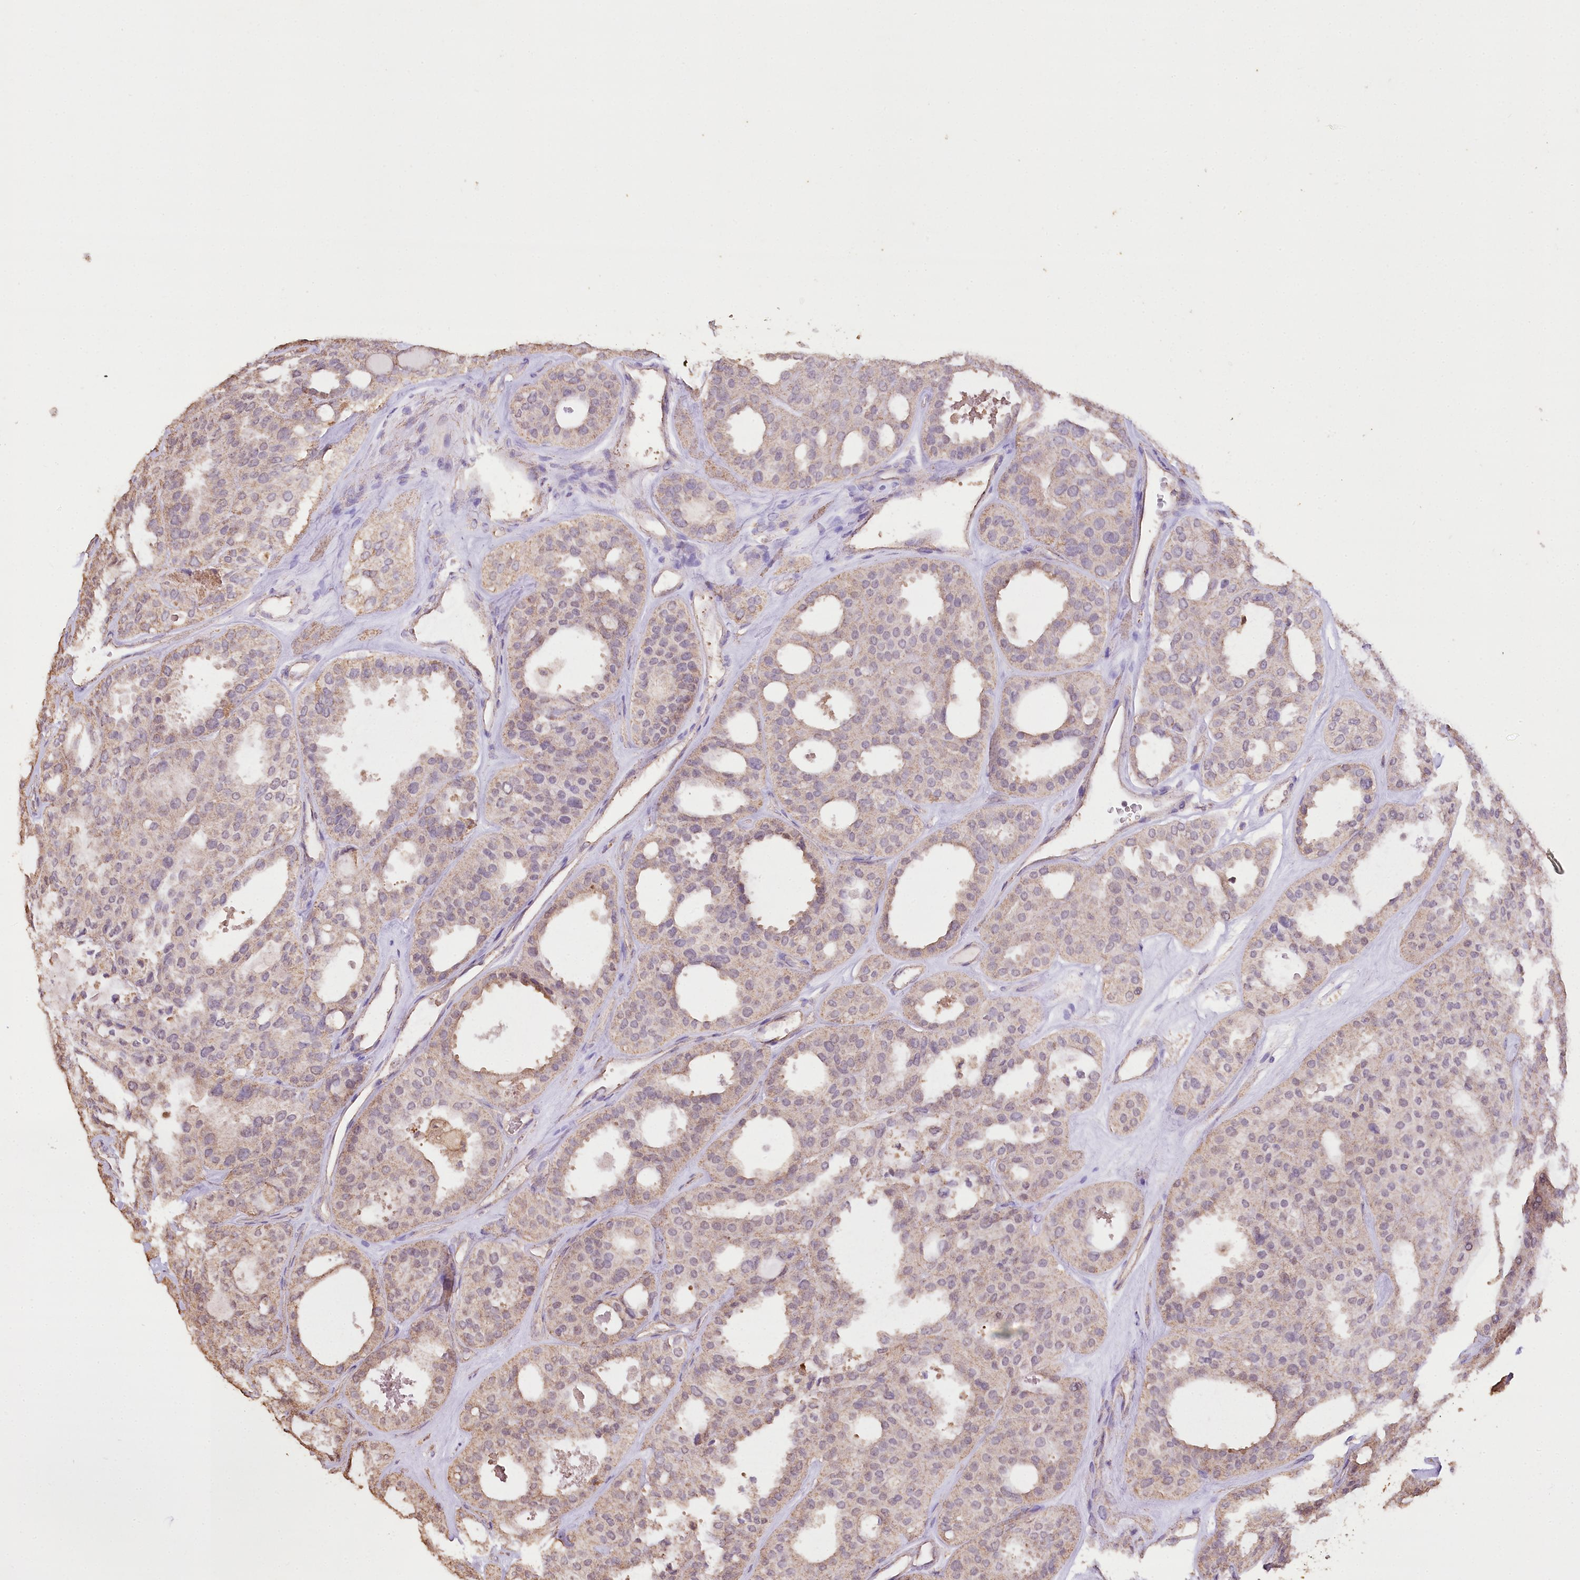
{"staining": {"intensity": "weak", "quantity": ">75%", "location": "cytoplasmic/membranous"}, "tissue": "thyroid cancer", "cell_type": "Tumor cells", "image_type": "cancer", "snomed": [{"axis": "morphology", "description": "Follicular adenoma carcinoma, NOS"}, {"axis": "topography", "description": "Thyroid gland"}], "caption": "A micrograph of human thyroid cancer stained for a protein displays weak cytoplasmic/membranous brown staining in tumor cells.", "gene": "IREB2", "patient": {"sex": "male", "age": 75}}